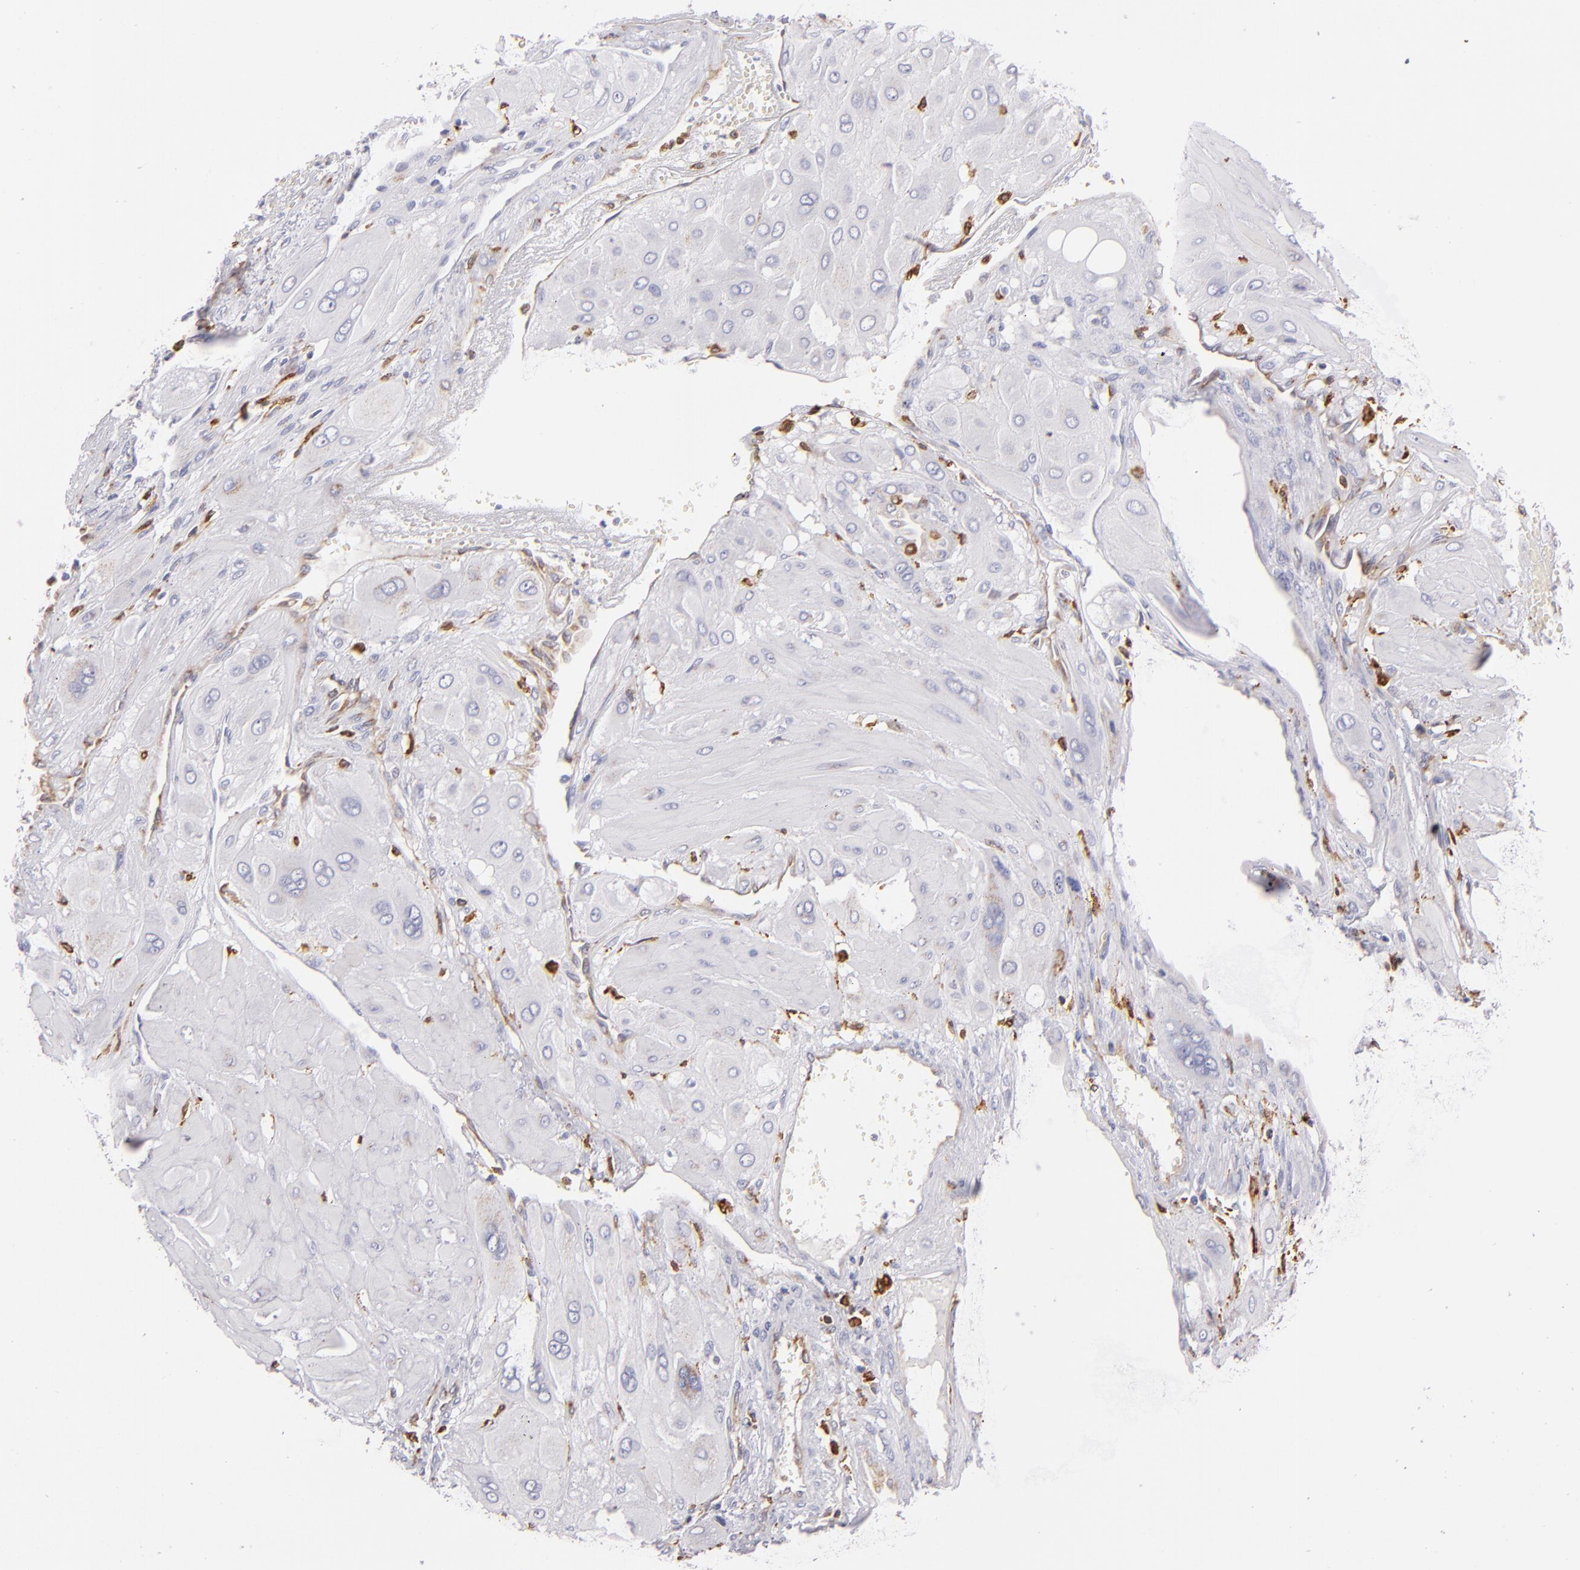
{"staining": {"intensity": "negative", "quantity": "none", "location": "none"}, "tissue": "cervical cancer", "cell_type": "Tumor cells", "image_type": "cancer", "snomed": [{"axis": "morphology", "description": "Squamous cell carcinoma, NOS"}, {"axis": "topography", "description": "Cervix"}], "caption": "An immunohistochemistry (IHC) image of squamous cell carcinoma (cervical) is shown. There is no staining in tumor cells of squamous cell carcinoma (cervical). (Stains: DAB immunohistochemistry with hematoxylin counter stain, Microscopy: brightfield microscopy at high magnification).", "gene": "CD74", "patient": {"sex": "female", "age": 34}}